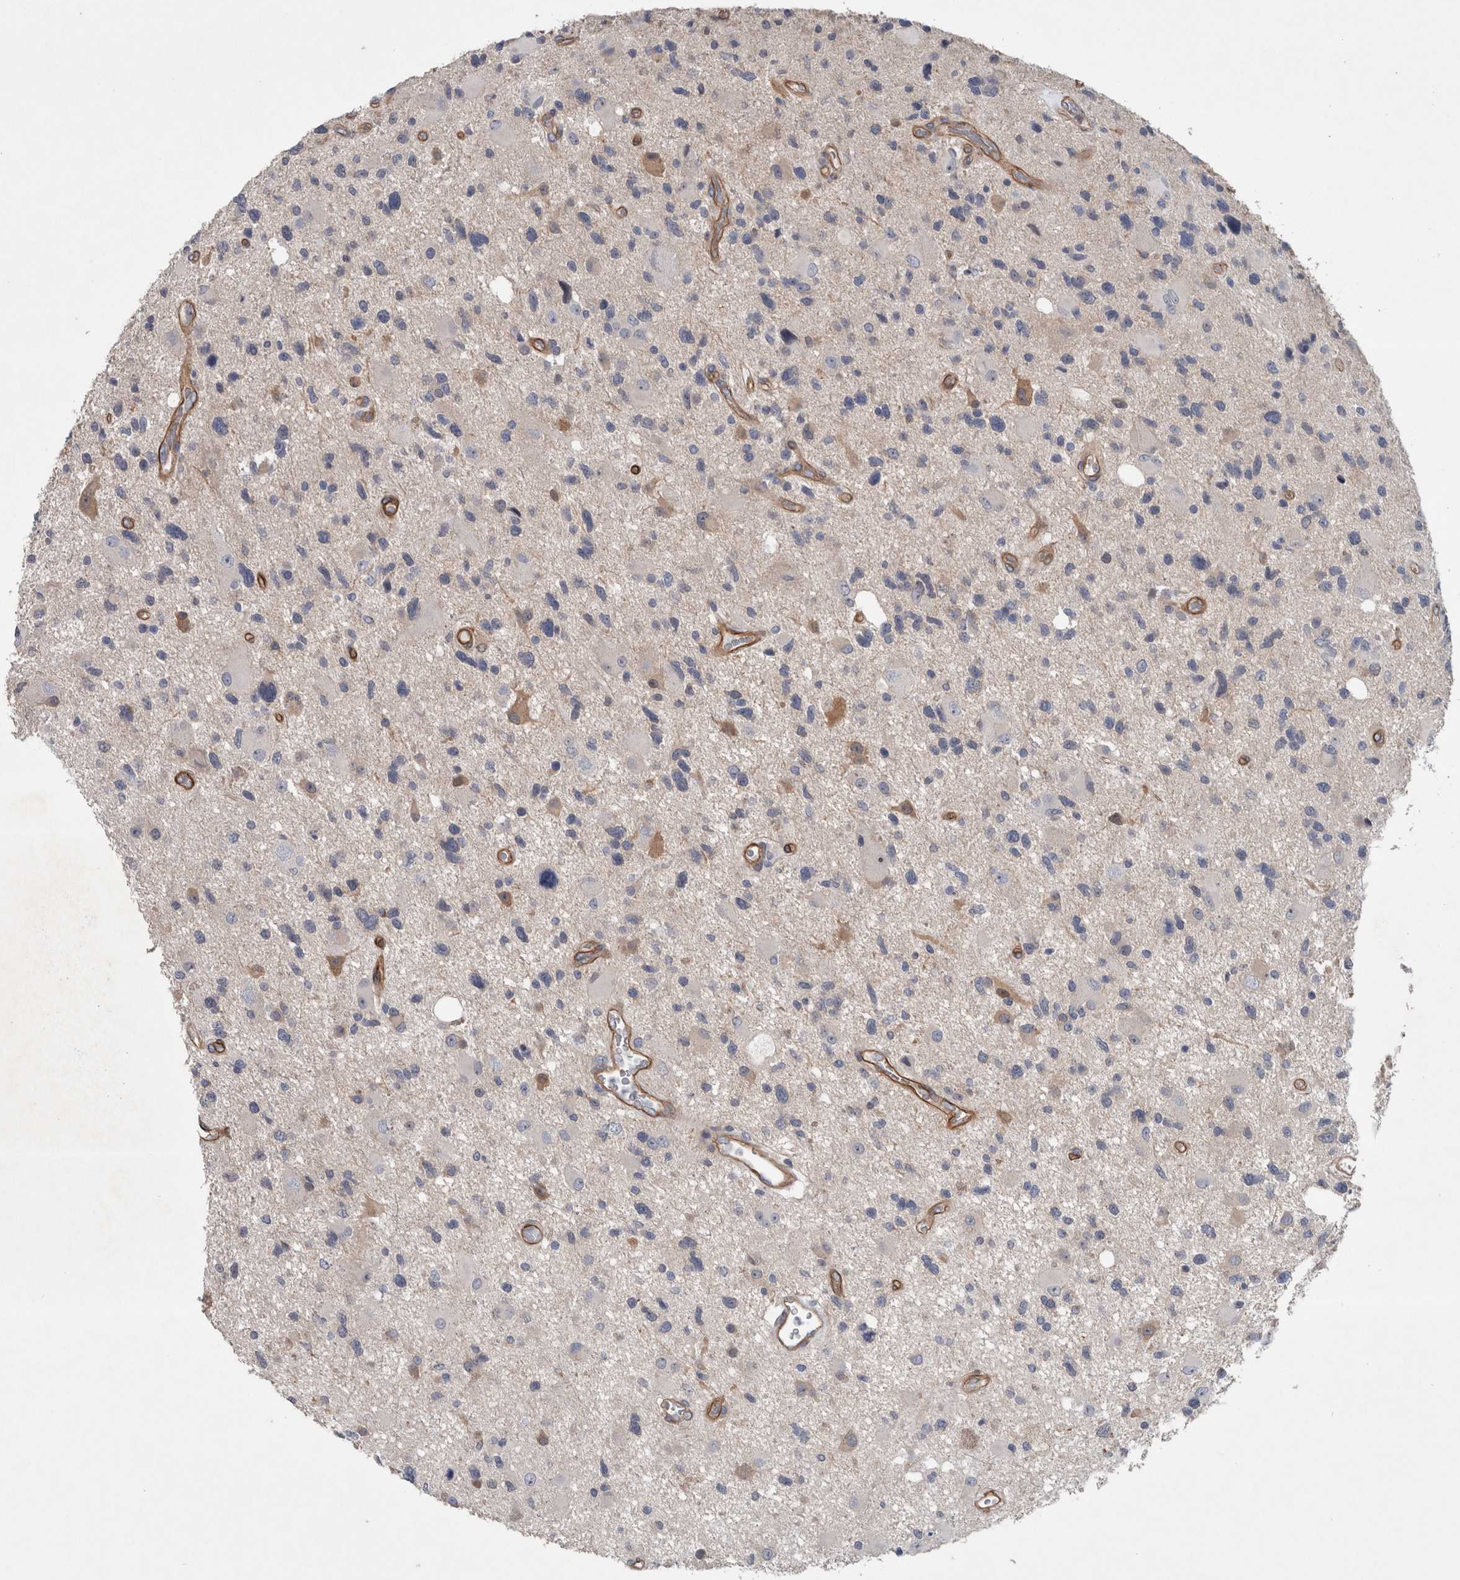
{"staining": {"intensity": "negative", "quantity": "none", "location": "none"}, "tissue": "glioma", "cell_type": "Tumor cells", "image_type": "cancer", "snomed": [{"axis": "morphology", "description": "Glioma, malignant, High grade"}, {"axis": "topography", "description": "Brain"}], "caption": "Immunohistochemistry (IHC) histopathology image of malignant high-grade glioma stained for a protein (brown), which displays no staining in tumor cells. The staining was performed using DAB (3,3'-diaminobenzidine) to visualize the protein expression in brown, while the nuclei were stained in blue with hematoxylin (Magnification: 20x).", "gene": "BCAM", "patient": {"sex": "male", "age": 33}}